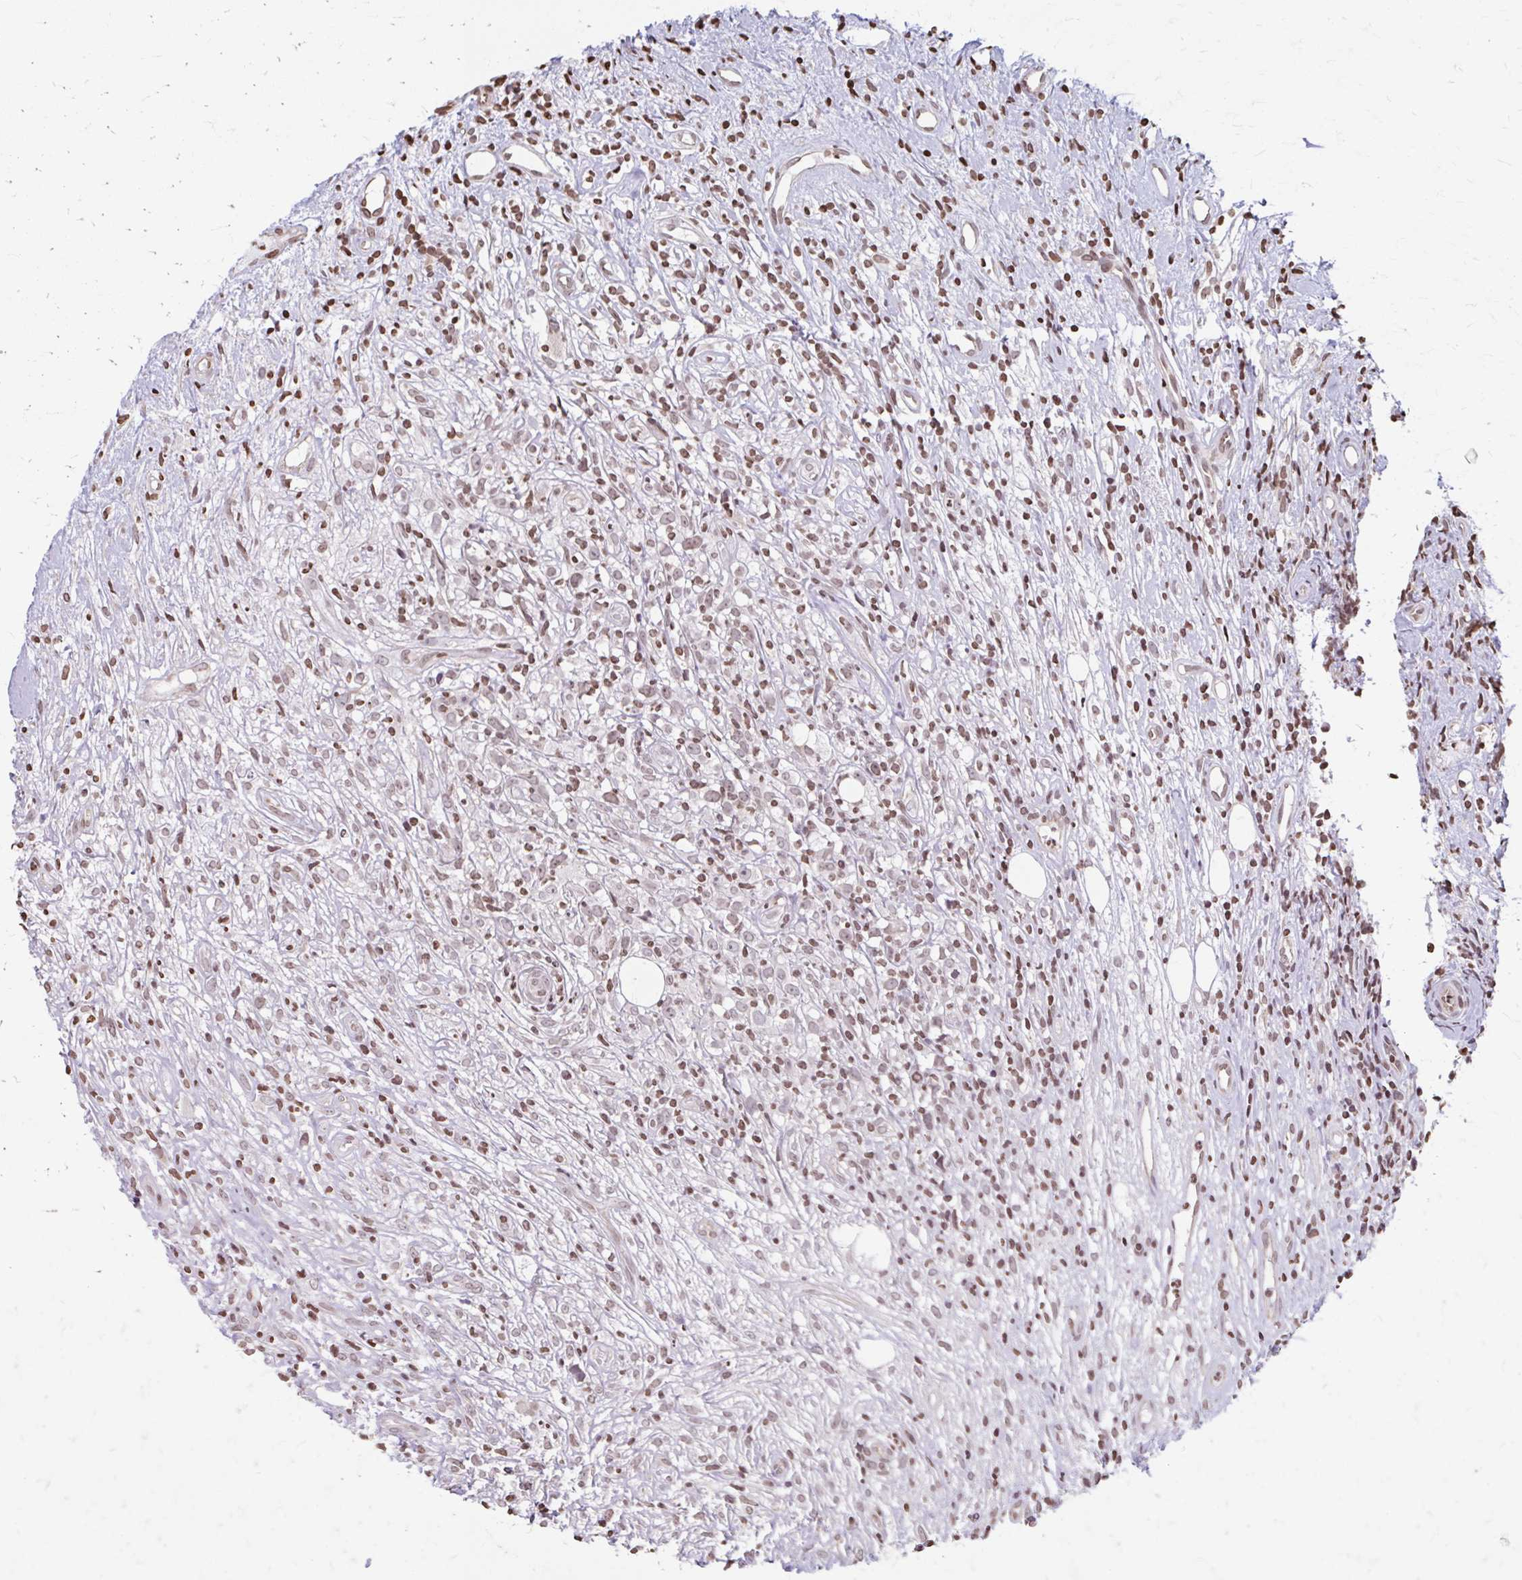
{"staining": {"intensity": "weak", "quantity": "25%-75%", "location": "nuclear"}, "tissue": "lymphoma", "cell_type": "Tumor cells", "image_type": "cancer", "snomed": [{"axis": "morphology", "description": "Hodgkin's disease, NOS"}, {"axis": "topography", "description": "No Tissue"}], "caption": "Lymphoma tissue displays weak nuclear positivity in approximately 25%-75% of tumor cells, visualized by immunohistochemistry.", "gene": "ORC3", "patient": {"sex": "female", "age": 21}}